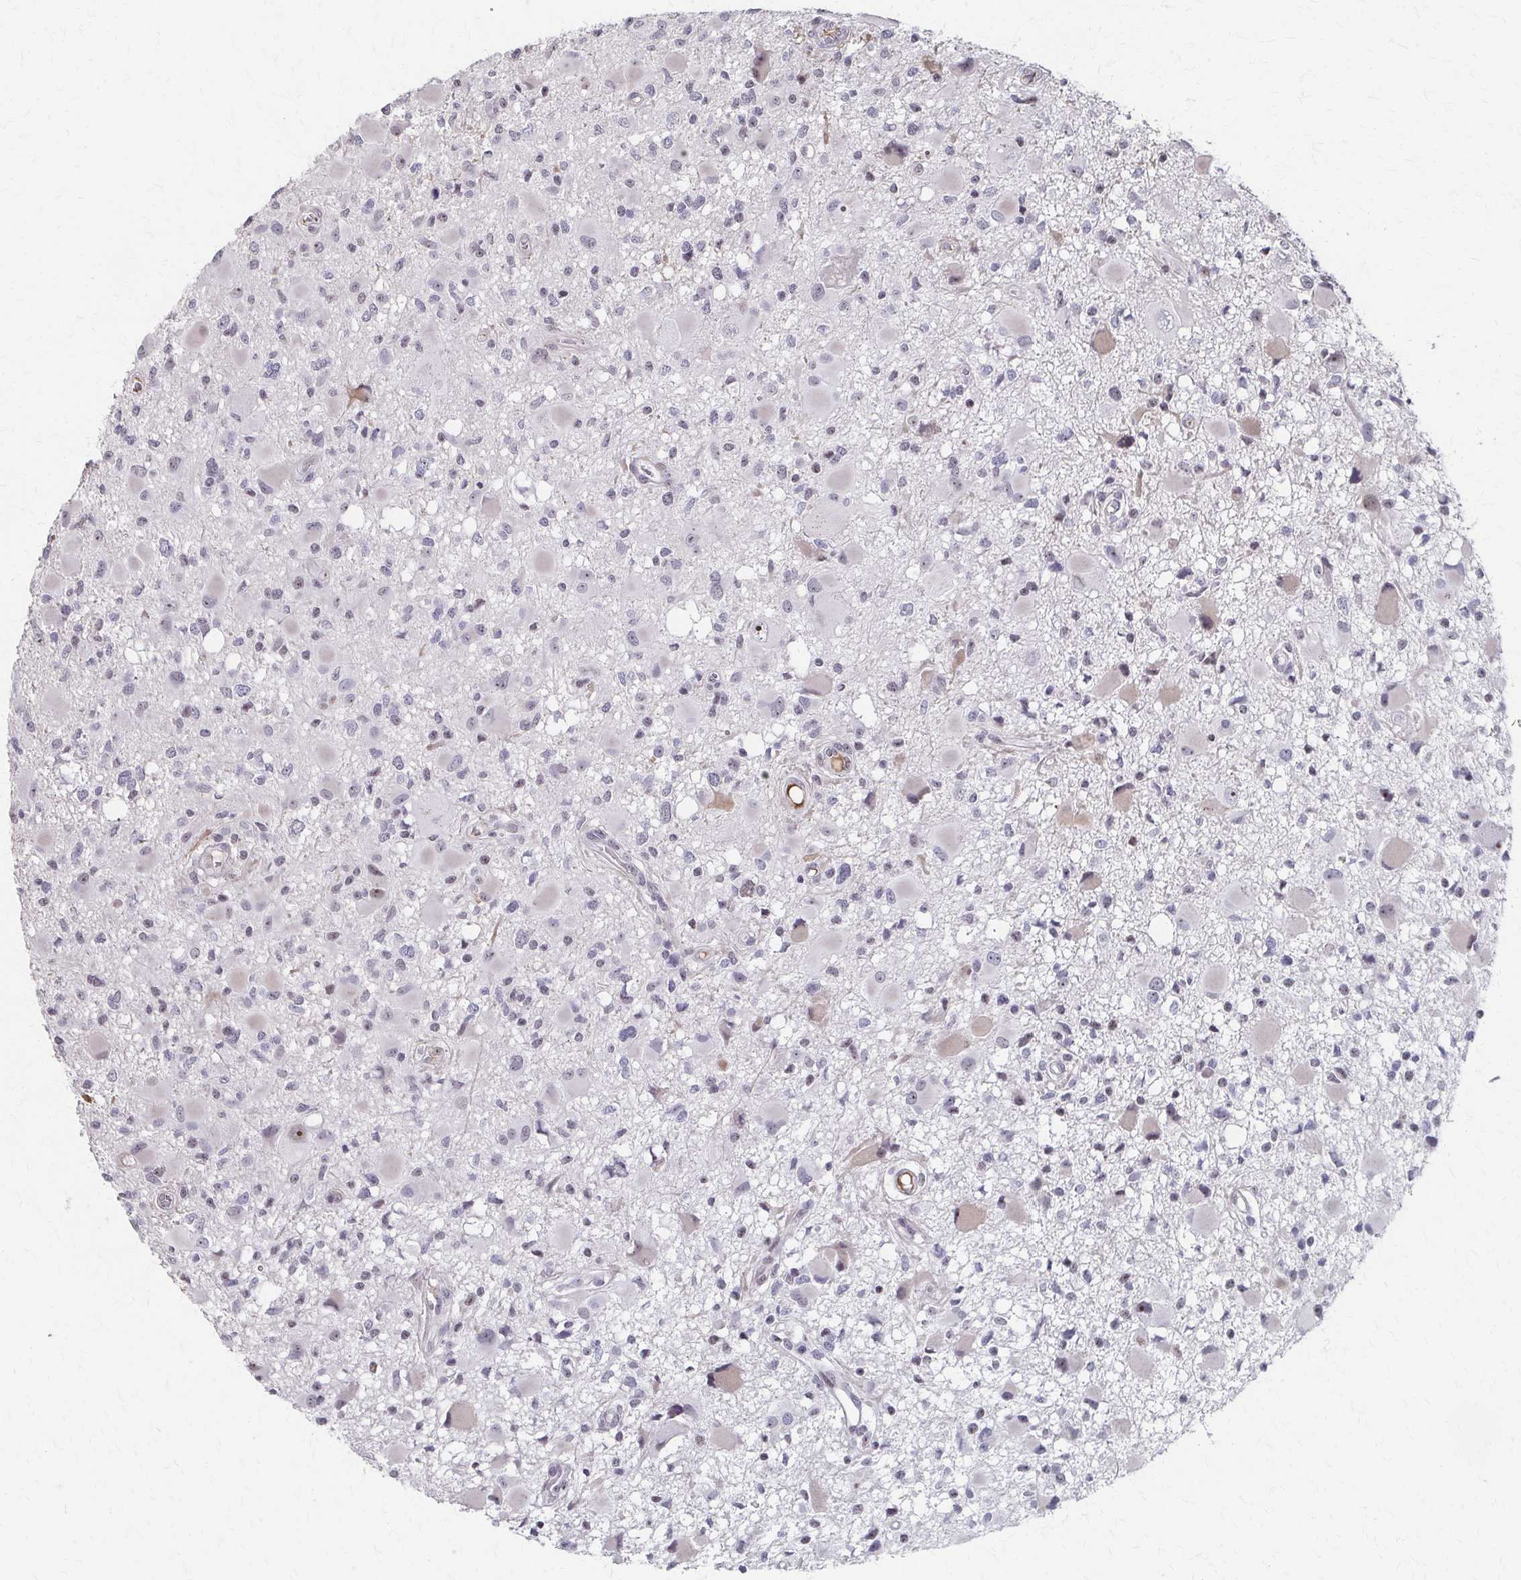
{"staining": {"intensity": "weak", "quantity": "<25%", "location": "nuclear"}, "tissue": "glioma", "cell_type": "Tumor cells", "image_type": "cancer", "snomed": [{"axis": "morphology", "description": "Glioma, malignant, High grade"}, {"axis": "topography", "description": "Brain"}], "caption": "A high-resolution micrograph shows immunohistochemistry staining of malignant glioma (high-grade), which exhibits no significant positivity in tumor cells.", "gene": "PES1", "patient": {"sex": "male", "age": 54}}